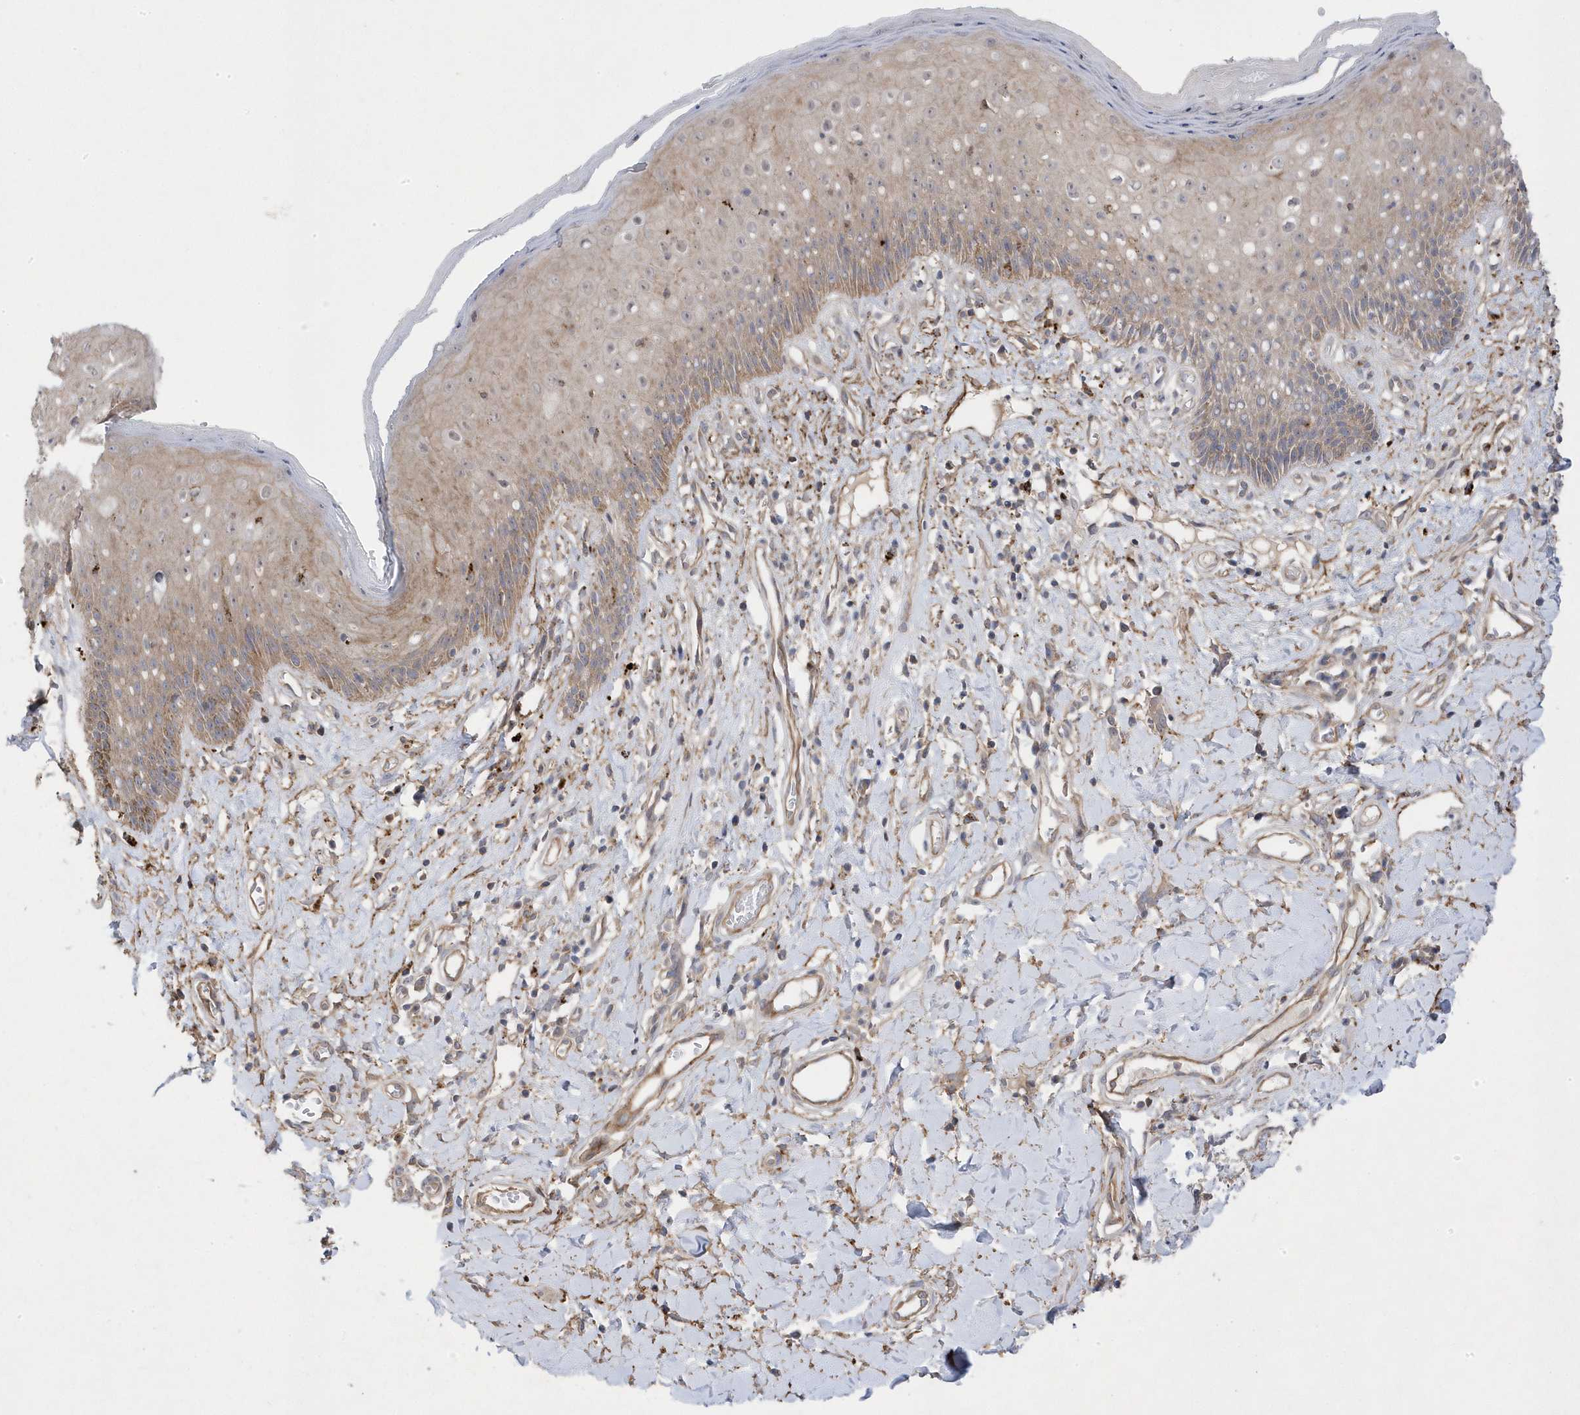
{"staining": {"intensity": "weak", "quantity": ">75%", "location": "cytoplasmic/membranous"}, "tissue": "skin", "cell_type": "Epidermal cells", "image_type": "normal", "snomed": [{"axis": "morphology", "description": "Normal tissue, NOS"}, {"axis": "morphology", "description": "Squamous cell carcinoma, NOS"}, {"axis": "topography", "description": "Vulva"}], "caption": "IHC (DAB) staining of normal human skin displays weak cytoplasmic/membranous protein positivity in approximately >75% of epidermal cells. Immunohistochemistry stains the protein of interest in brown and the nuclei are stained blue.", "gene": "ANAPC1", "patient": {"sex": "female", "age": 85}}